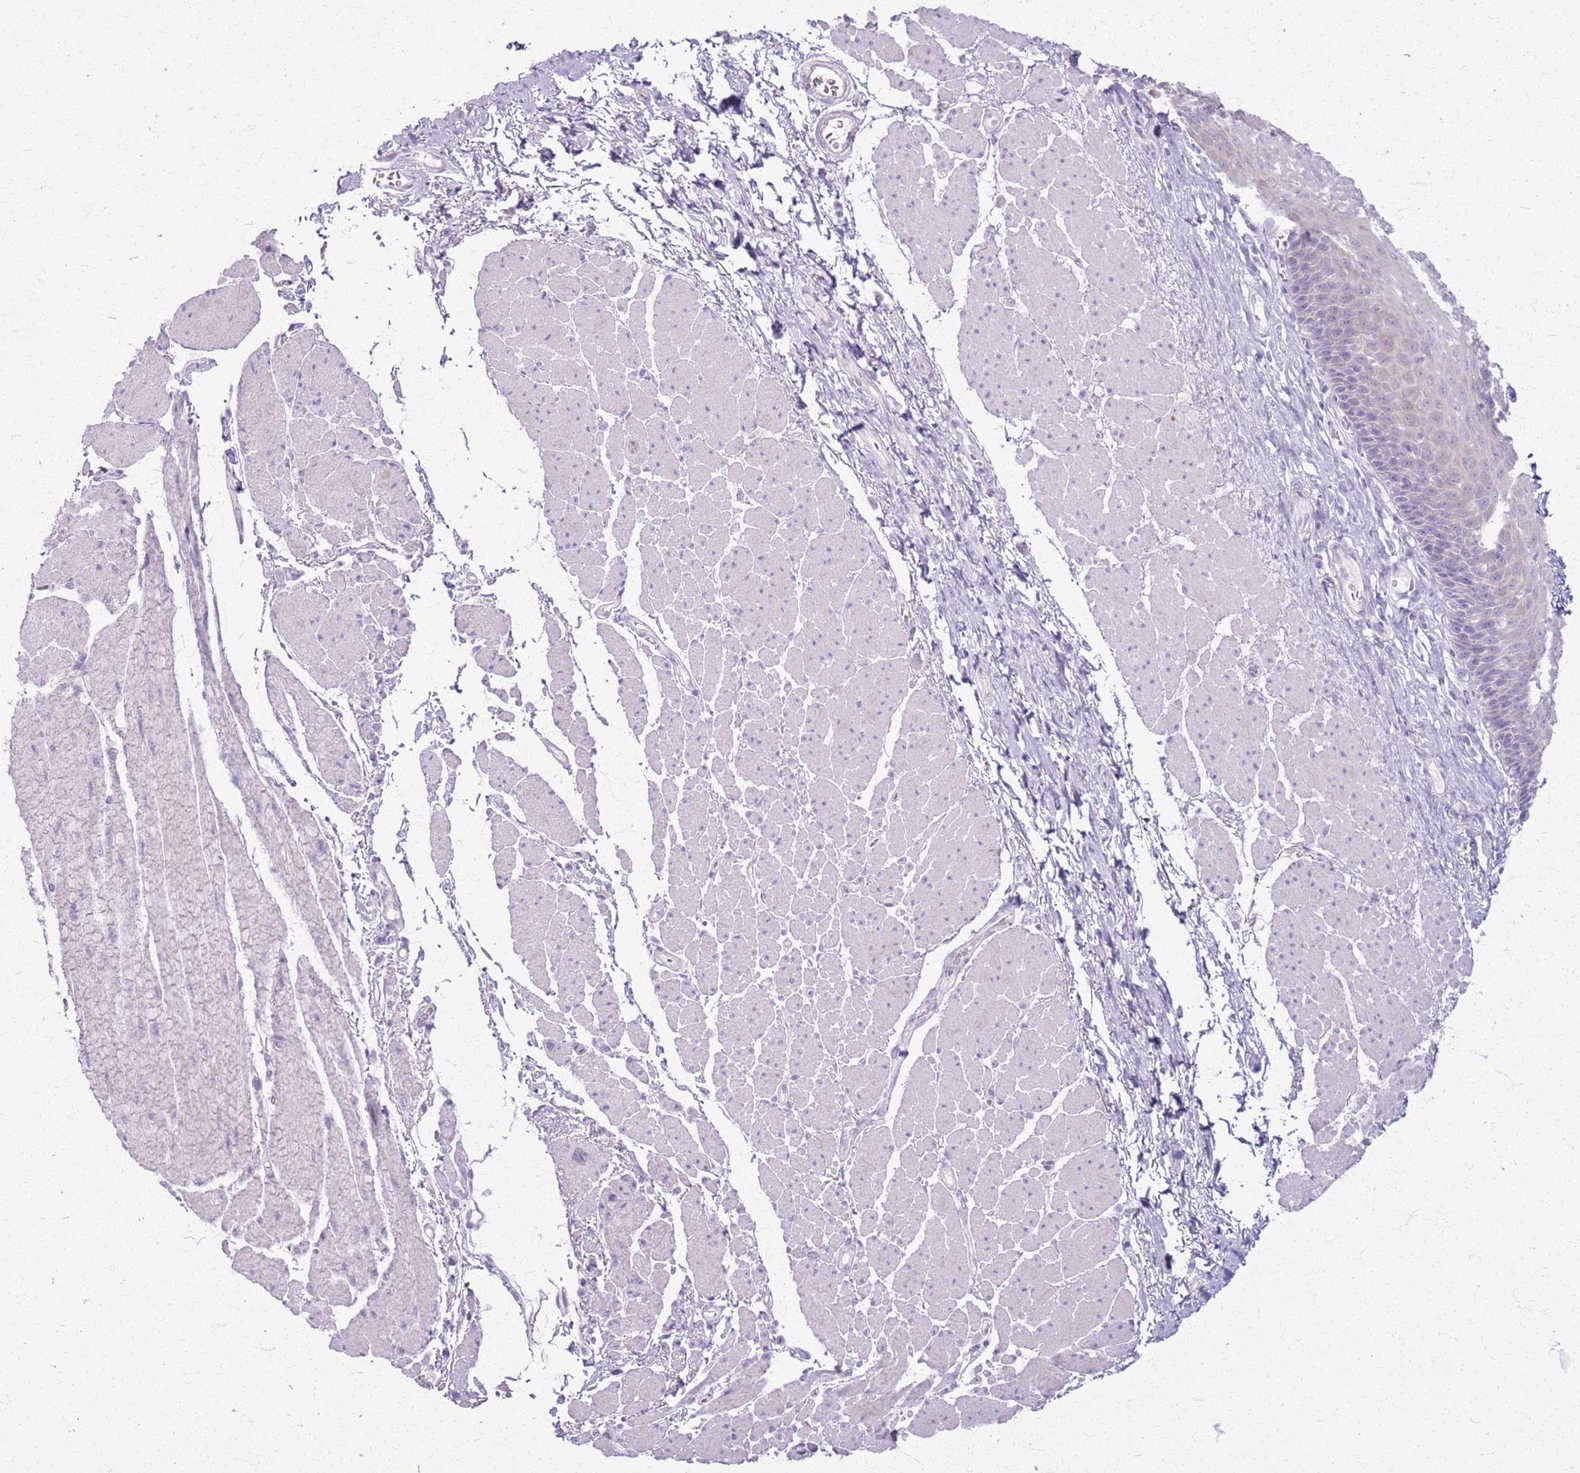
{"staining": {"intensity": "negative", "quantity": "none", "location": "none"}, "tissue": "esophagus", "cell_type": "Squamous epithelial cells", "image_type": "normal", "snomed": [{"axis": "morphology", "description": "Normal tissue, NOS"}, {"axis": "topography", "description": "Esophagus"}], "caption": "Squamous epithelial cells are negative for protein expression in benign human esophagus. (DAB IHC visualized using brightfield microscopy, high magnification).", "gene": "CSRP3", "patient": {"sex": "female", "age": 66}}